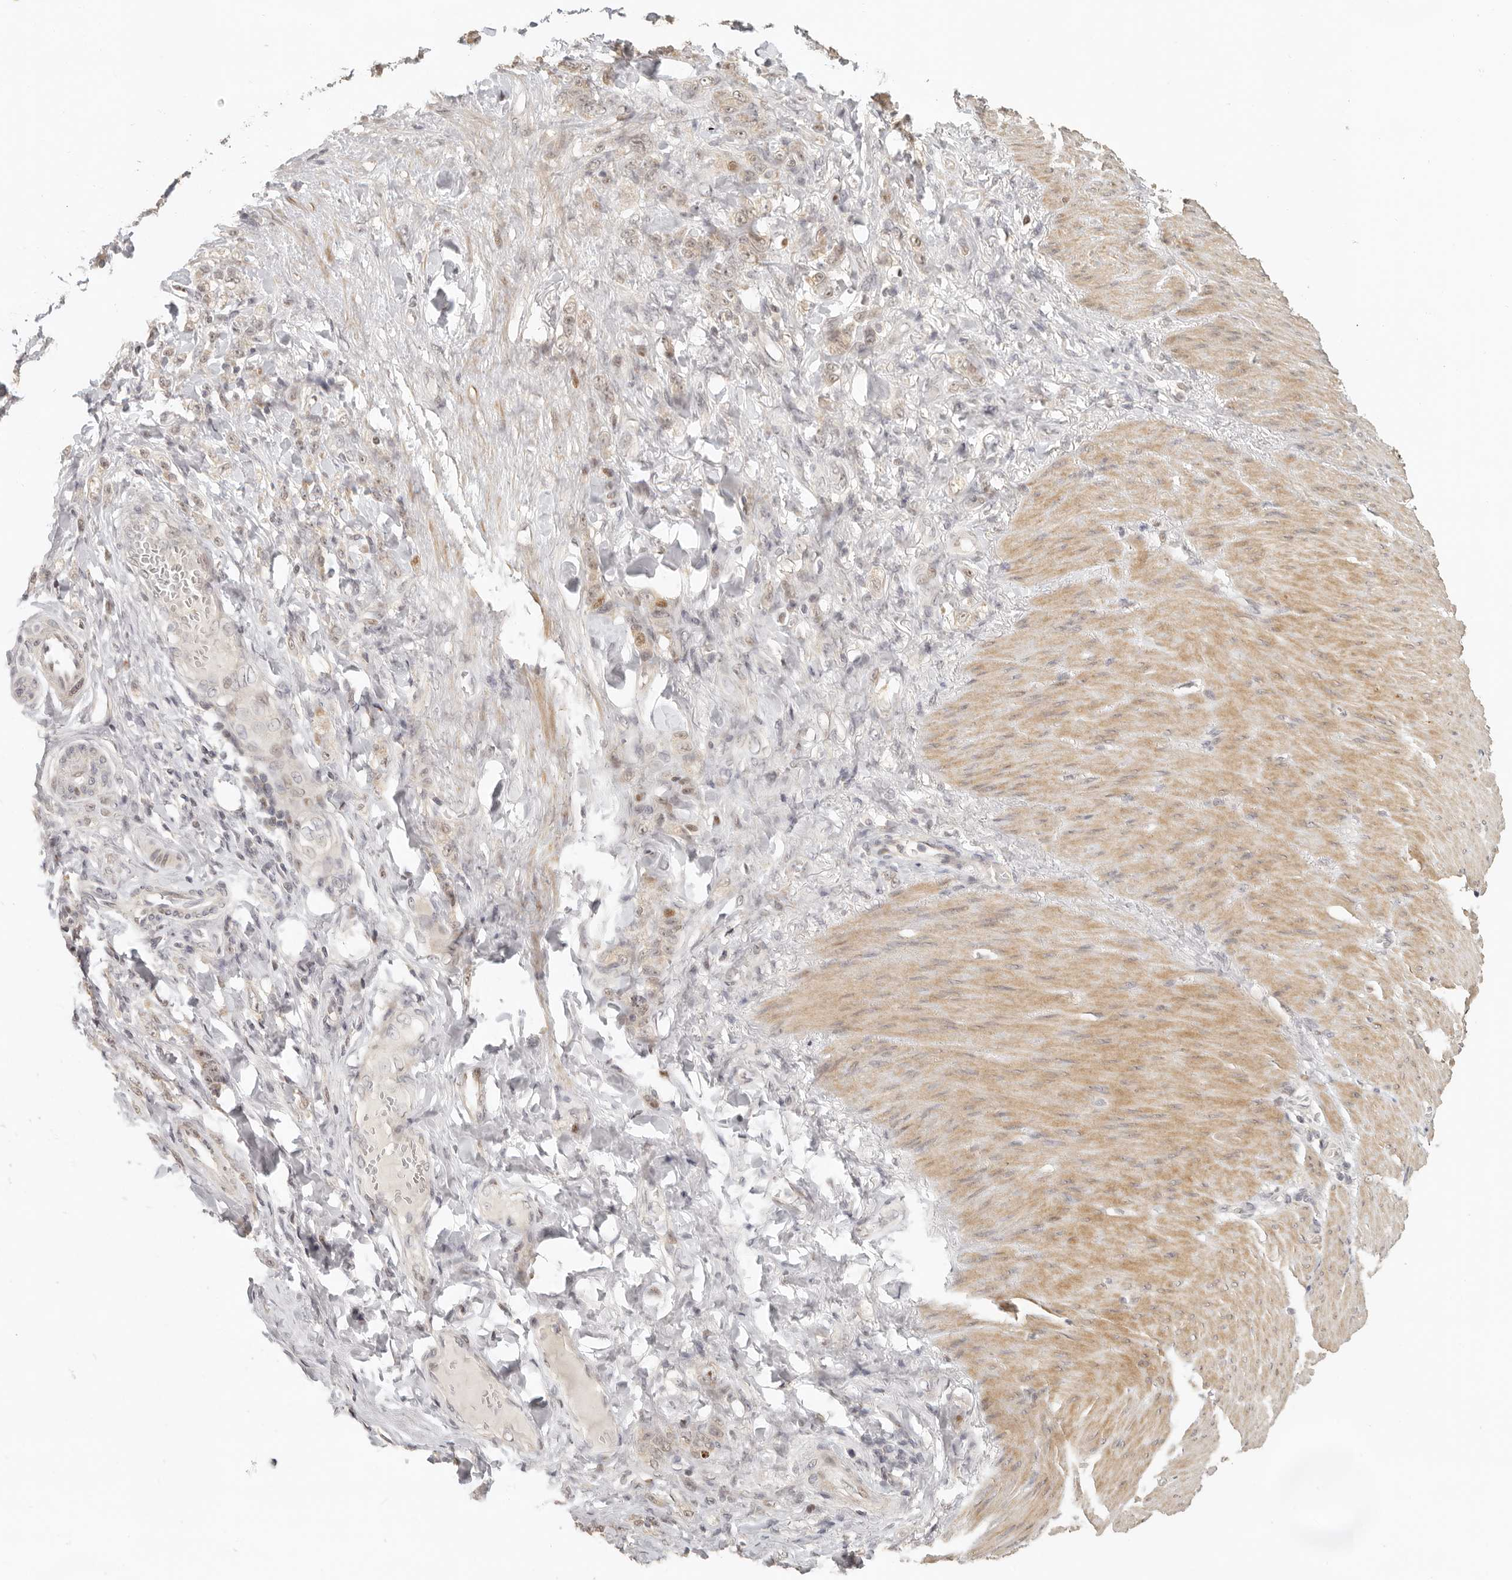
{"staining": {"intensity": "weak", "quantity": "25%-75%", "location": "nuclear"}, "tissue": "stomach cancer", "cell_type": "Tumor cells", "image_type": "cancer", "snomed": [{"axis": "morphology", "description": "Normal tissue, NOS"}, {"axis": "morphology", "description": "Adenocarcinoma, NOS"}, {"axis": "topography", "description": "Stomach"}], "caption": "Human stomach cancer (adenocarcinoma) stained with a brown dye exhibits weak nuclear positive staining in approximately 25%-75% of tumor cells.", "gene": "GPBP1L1", "patient": {"sex": "male", "age": 82}}